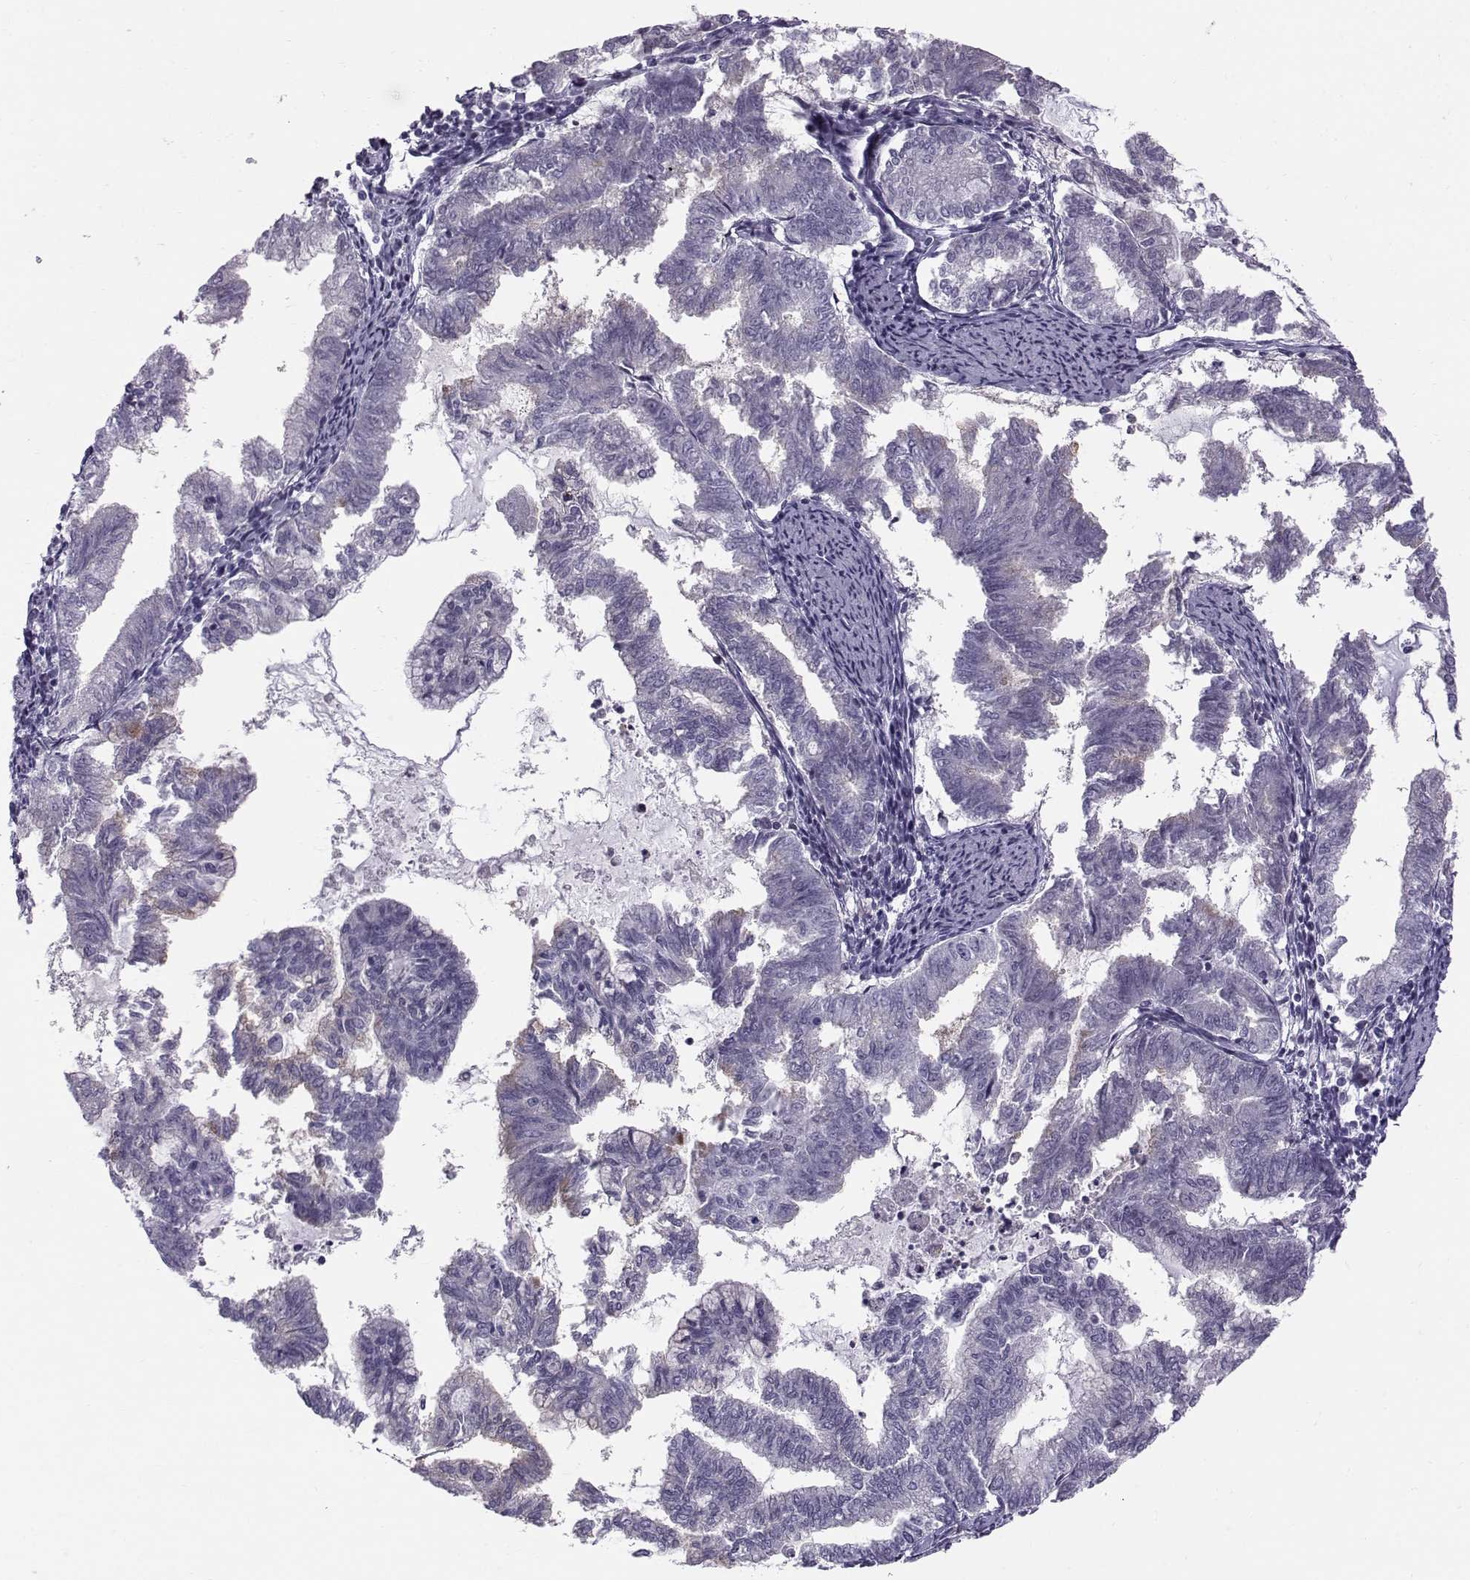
{"staining": {"intensity": "negative", "quantity": "none", "location": "none"}, "tissue": "endometrial cancer", "cell_type": "Tumor cells", "image_type": "cancer", "snomed": [{"axis": "morphology", "description": "Adenocarcinoma, NOS"}, {"axis": "topography", "description": "Endometrium"}], "caption": "Immunohistochemistry (IHC) image of human endometrial cancer (adenocarcinoma) stained for a protein (brown), which reveals no positivity in tumor cells.", "gene": "DMRT3", "patient": {"sex": "female", "age": 79}}